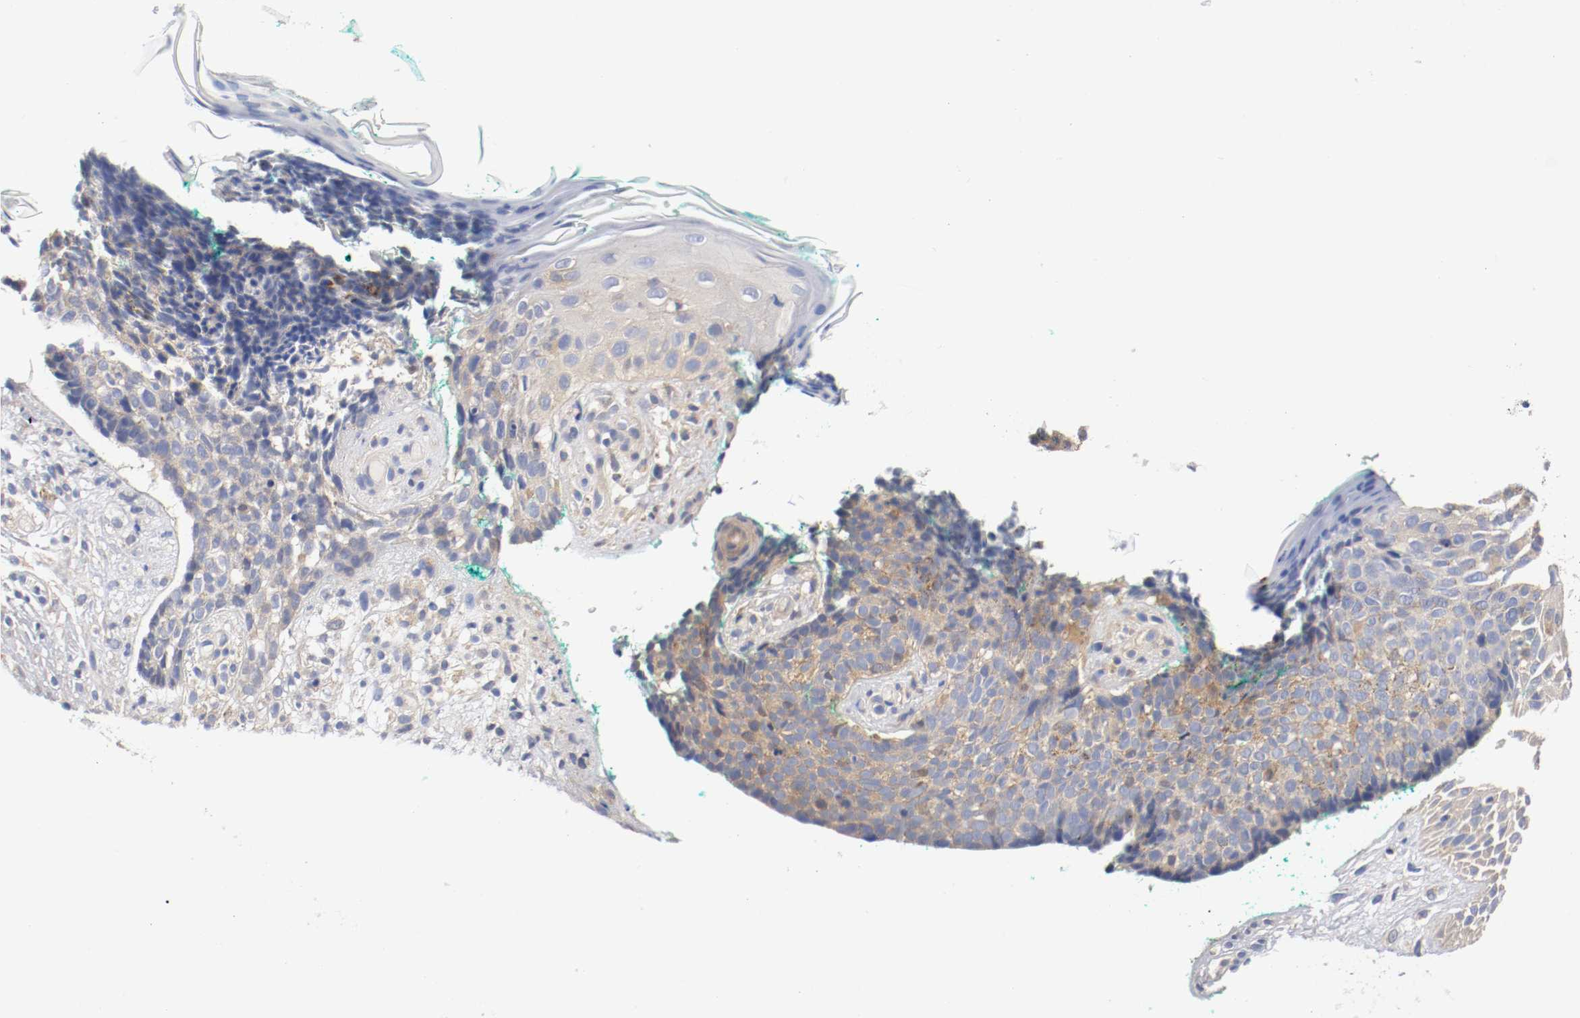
{"staining": {"intensity": "moderate", "quantity": ">75%", "location": "cytoplasmic/membranous"}, "tissue": "skin cancer", "cell_type": "Tumor cells", "image_type": "cancer", "snomed": [{"axis": "morphology", "description": "Basal cell carcinoma"}, {"axis": "topography", "description": "Skin"}], "caption": "The micrograph shows staining of skin cancer (basal cell carcinoma), revealing moderate cytoplasmic/membranous protein expression (brown color) within tumor cells. (DAB (3,3'-diaminobenzidine) IHC, brown staining for protein, blue staining for nuclei).", "gene": "HGS", "patient": {"sex": "female", "age": 58}}